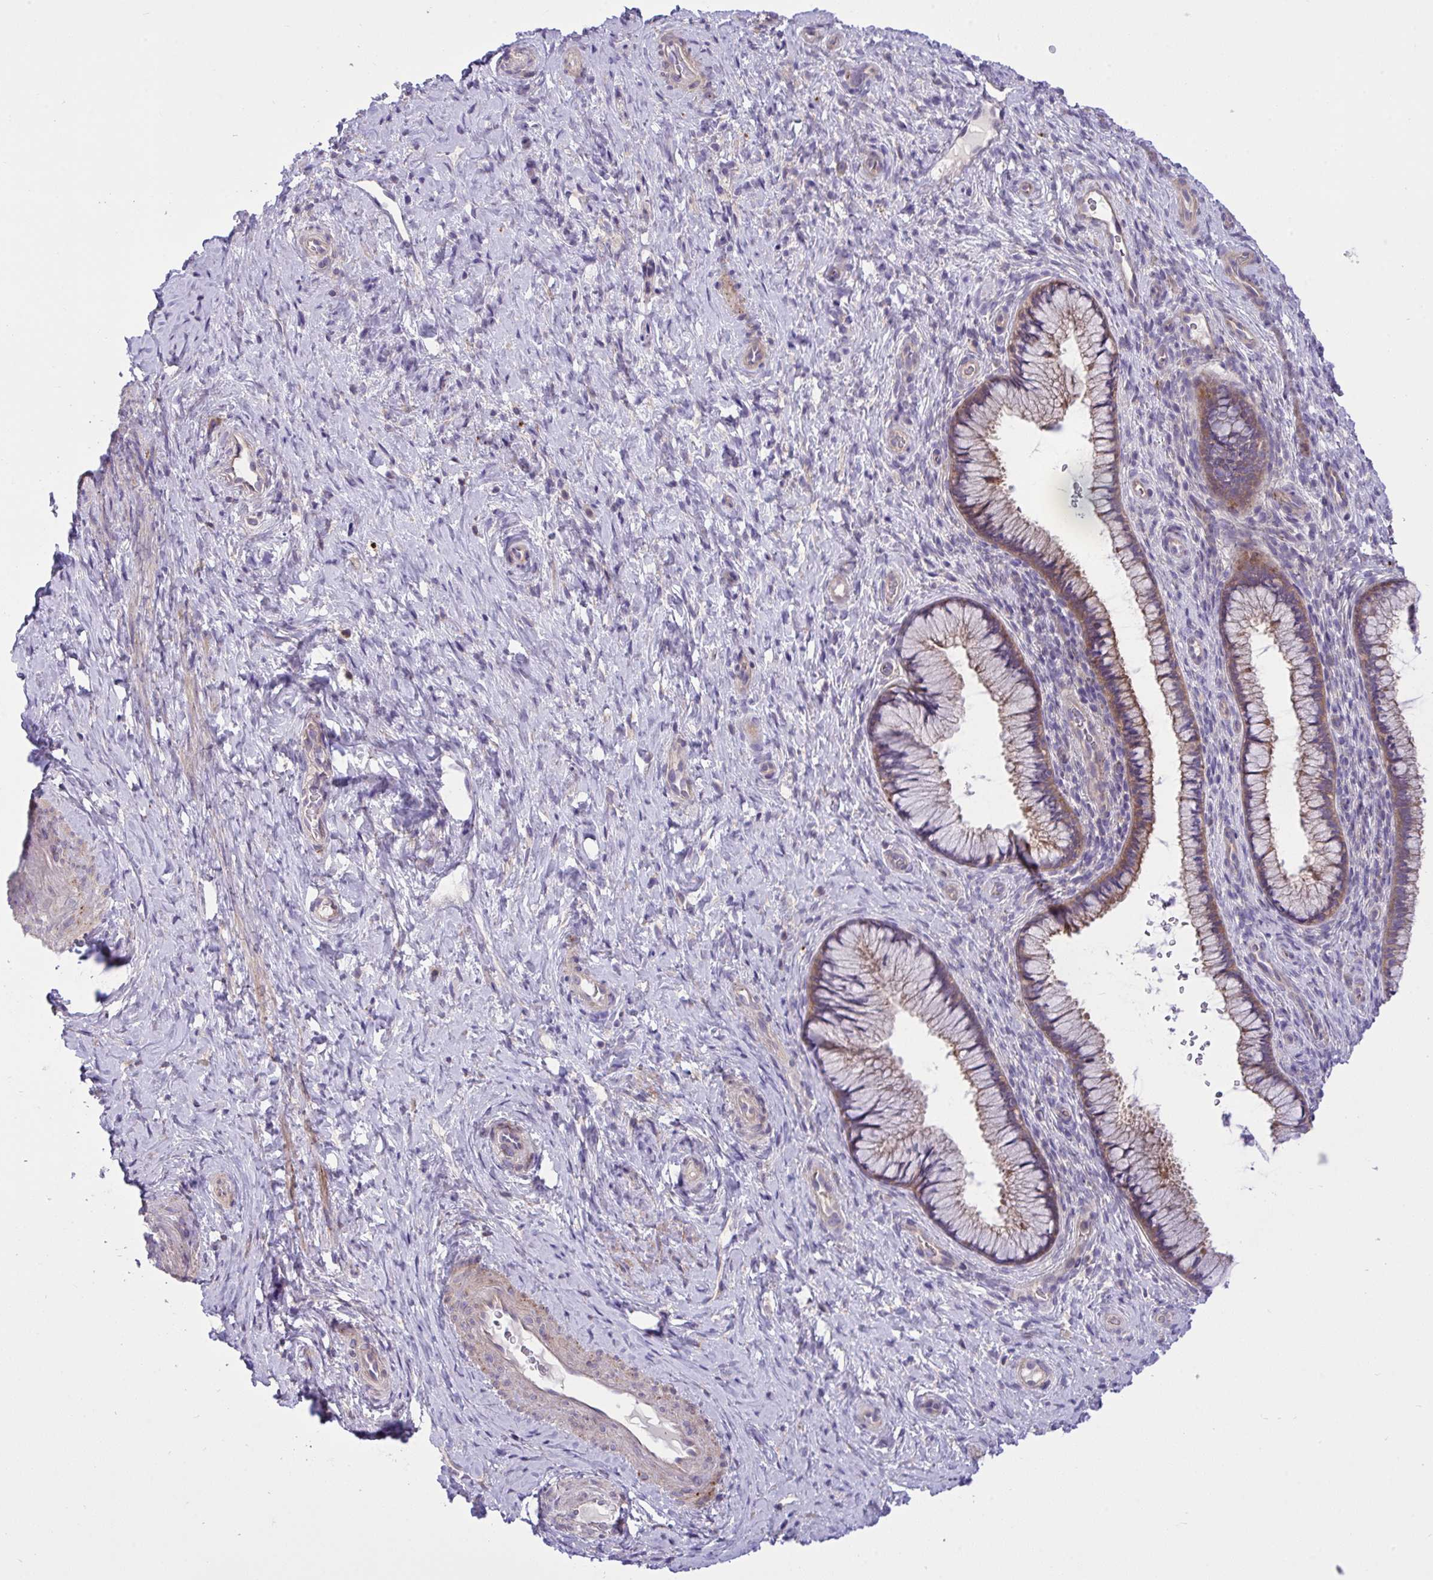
{"staining": {"intensity": "moderate", "quantity": "25%-75%", "location": "cytoplasmic/membranous"}, "tissue": "cervix", "cell_type": "Glandular cells", "image_type": "normal", "snomed": [{"axis": "morphology", "description": "Normal tissue, NOS"}, {"axis": "topography", "description": "Cervix"}], "caption": "The photomicrograph shows staining of unremarkable cervix, revealing moderate cytoplasmic/membranous protein staining (brown color) within glandular cells. Nuclei are stained in blue.", "gene": "GRB14", "patient": {"sex": "female", "age": 34}}